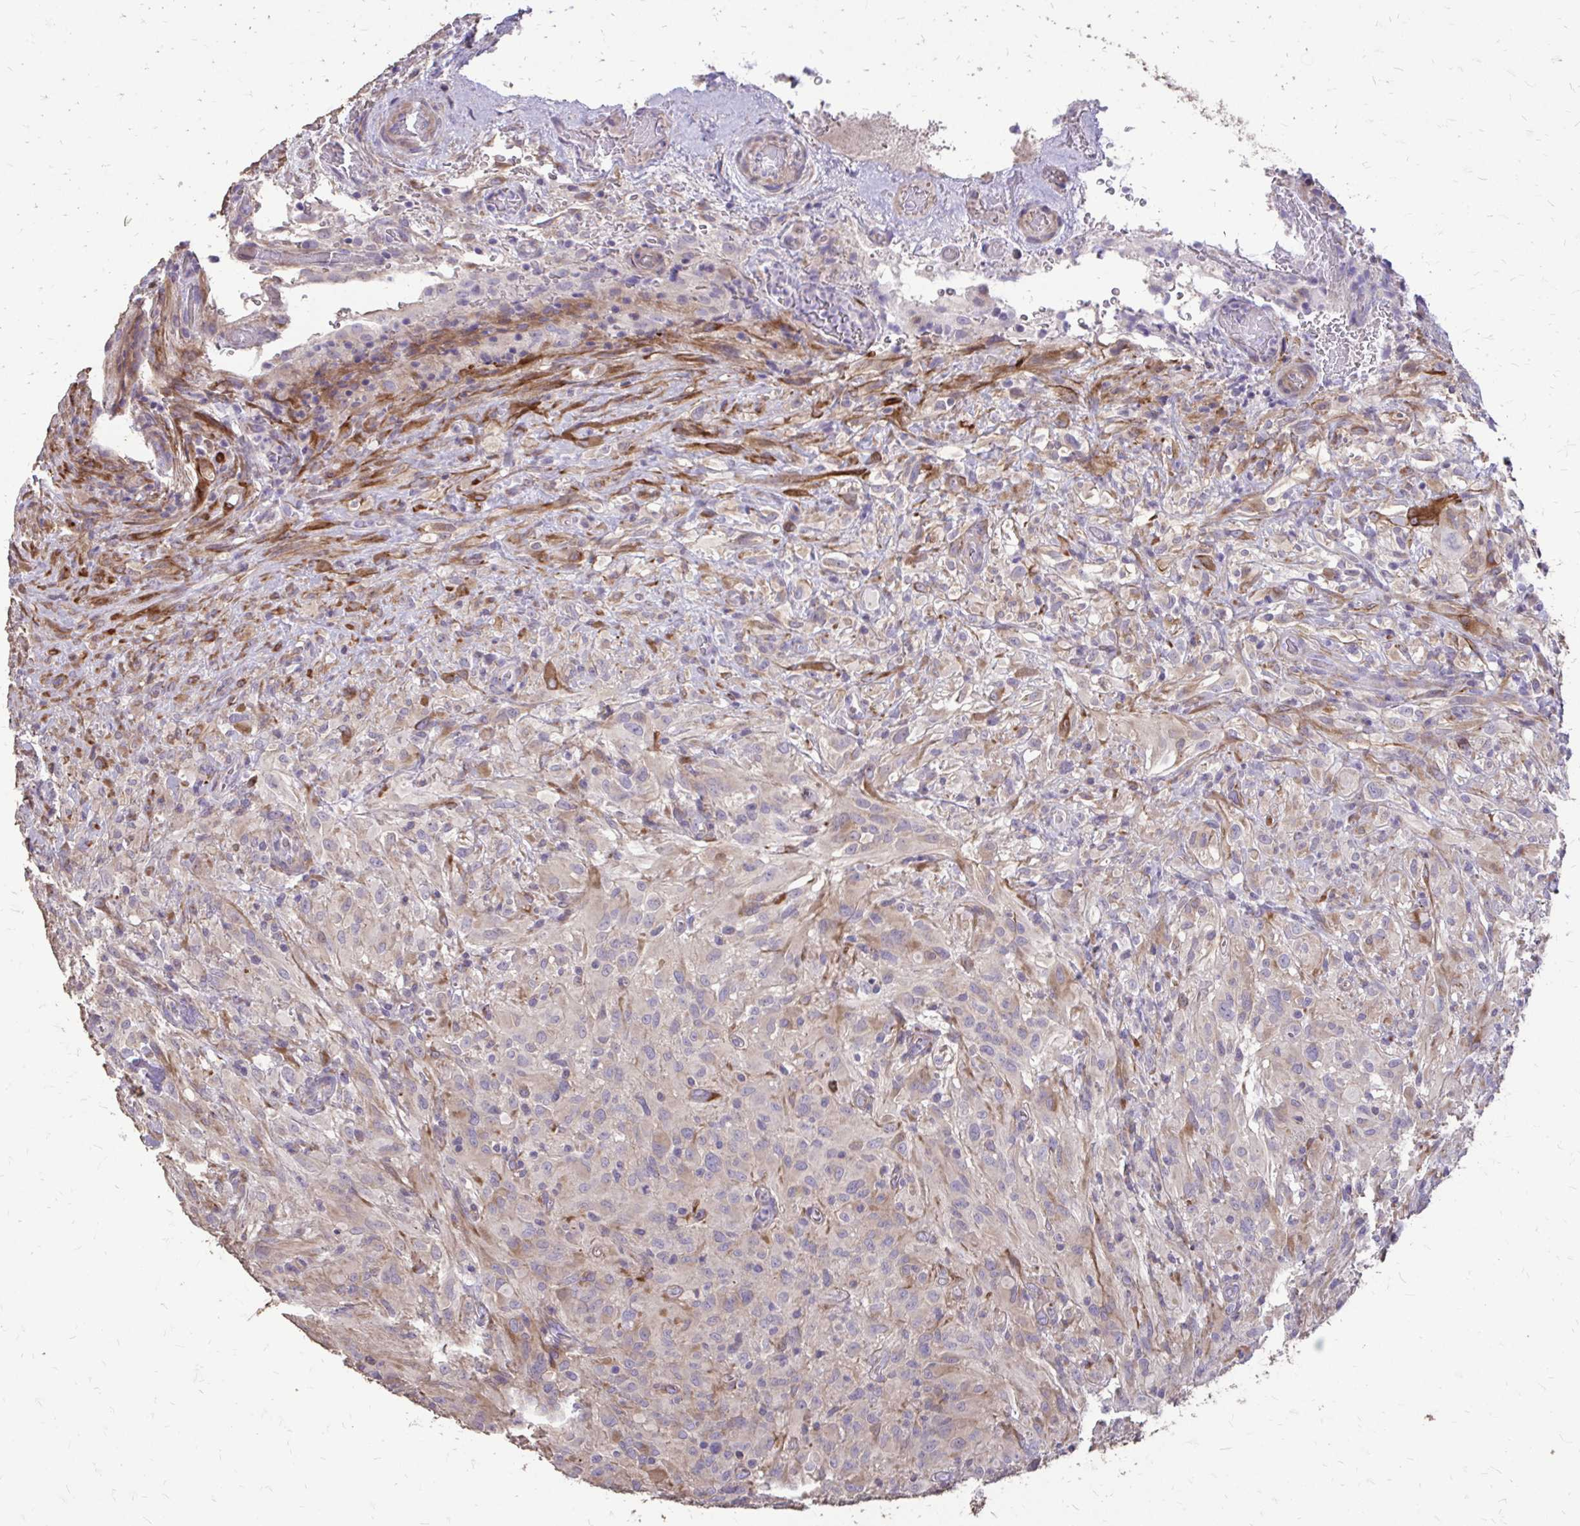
{"staining": {"intensity": "negative", "quantity": "none", "location": "none"}, "tissue": "glioma", "cell_type": "Tumor cells", "image_type": "cancer", "snomed": [{"axis": "morphology", "description": "Glioma, malignant, High grade"}, {"axis": "topography", "description": "Brain"}], "caption": "IHC image of neoplastic tissue: glioma stained with DAB exhibits no significant protein staining in tumor cells.", "gene": "MYORG", "patient": {"sex": "male", "age": 71}}